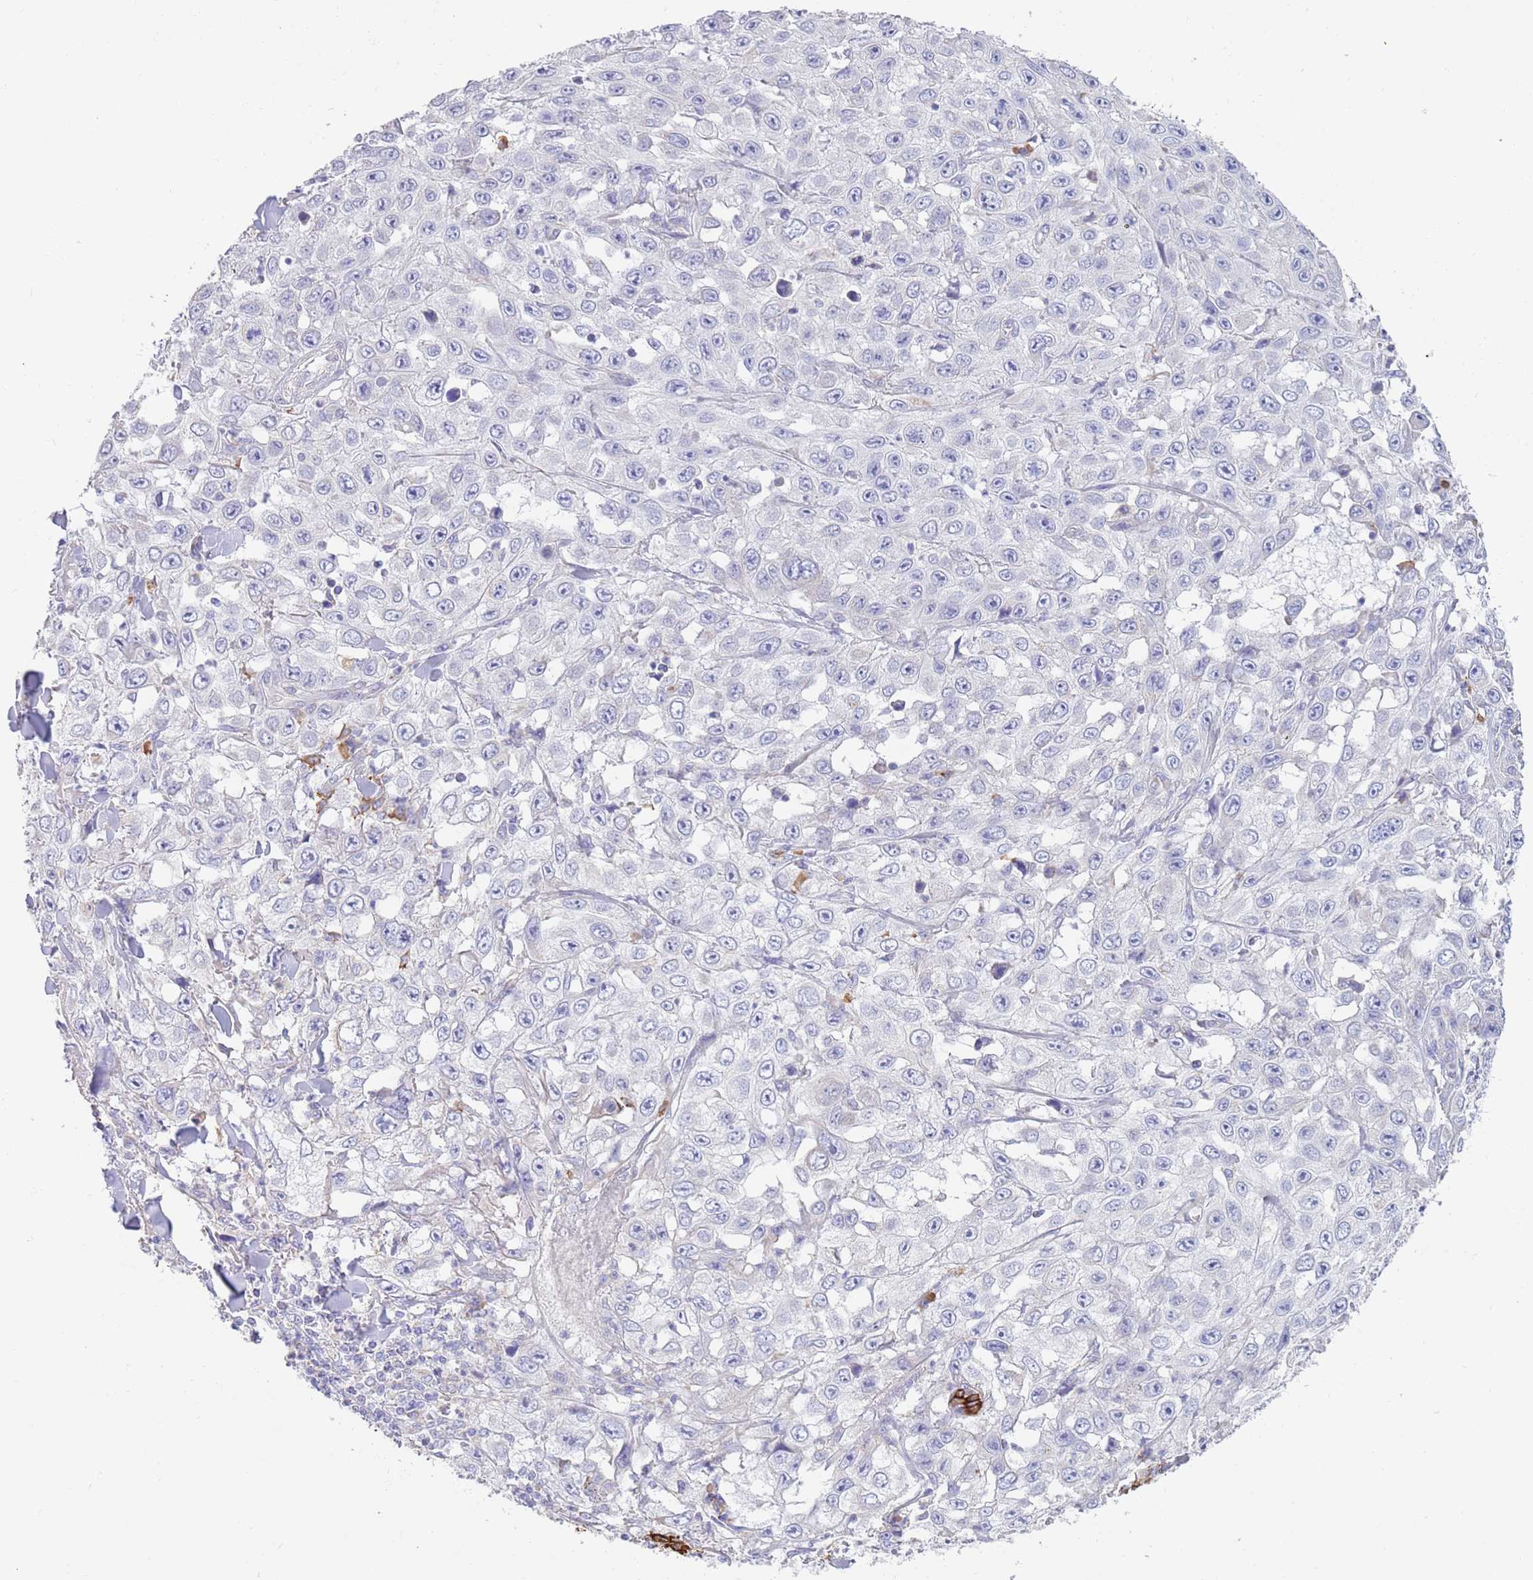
{"staining": {"intensity": "negative", "quantity": "none", "location": "none"}, "tissue": "skin cancer", "cell_type": "Tumor cells", "image_type": "cancer", "snomed": [{"axis": "morphology", "description": "Squamous cell carcinoma, NOS"}, {"axis": "topography", "description": "Skin"}], "caption": "DAB immunohistochemical staining of squamous cell carcinoma (skin) shows no significant expression in tumor cells.", "gene": "CCDC149", "patient": {"sex": "male", "age": 82}}